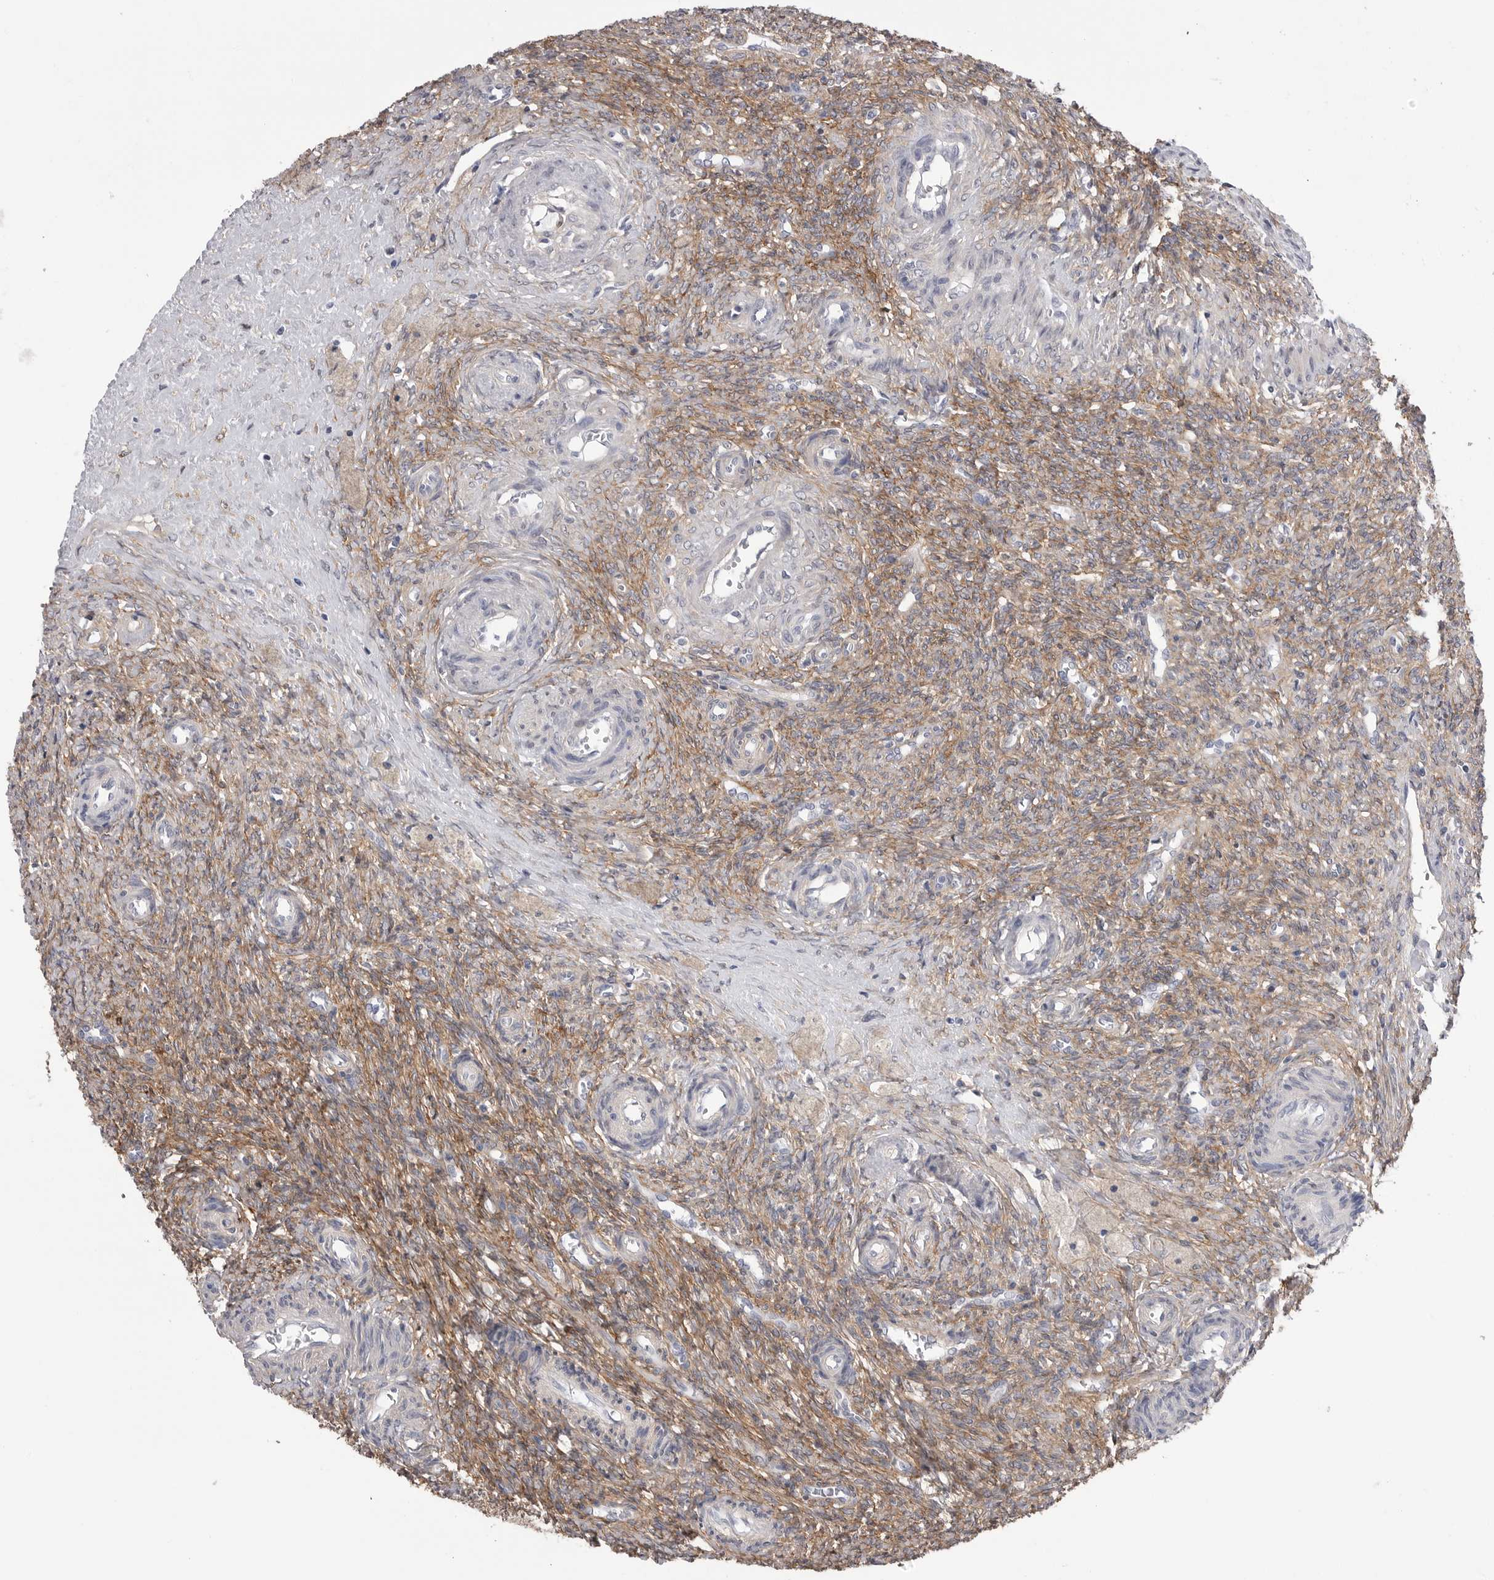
{"staining": {"intensity": "weak", "quantity": "<25%", "location": "cytoplasmic/membranous"}, "tissue": "ovary", "cell_type": "Follicle cells", "image_type": "normal", "snomed": [{"axis": "morphology", "description": "Normal tissue, NOS"}, {"axis": "topography", "description": "Ovary"}], "caption": "High power microscopy photomicrograph of an immunohistochemistry image of benign ovary, revealing no significant expression in follicle cells.", "gene": "AKAP12", "patient": {"sex": "female", "age": 41}}